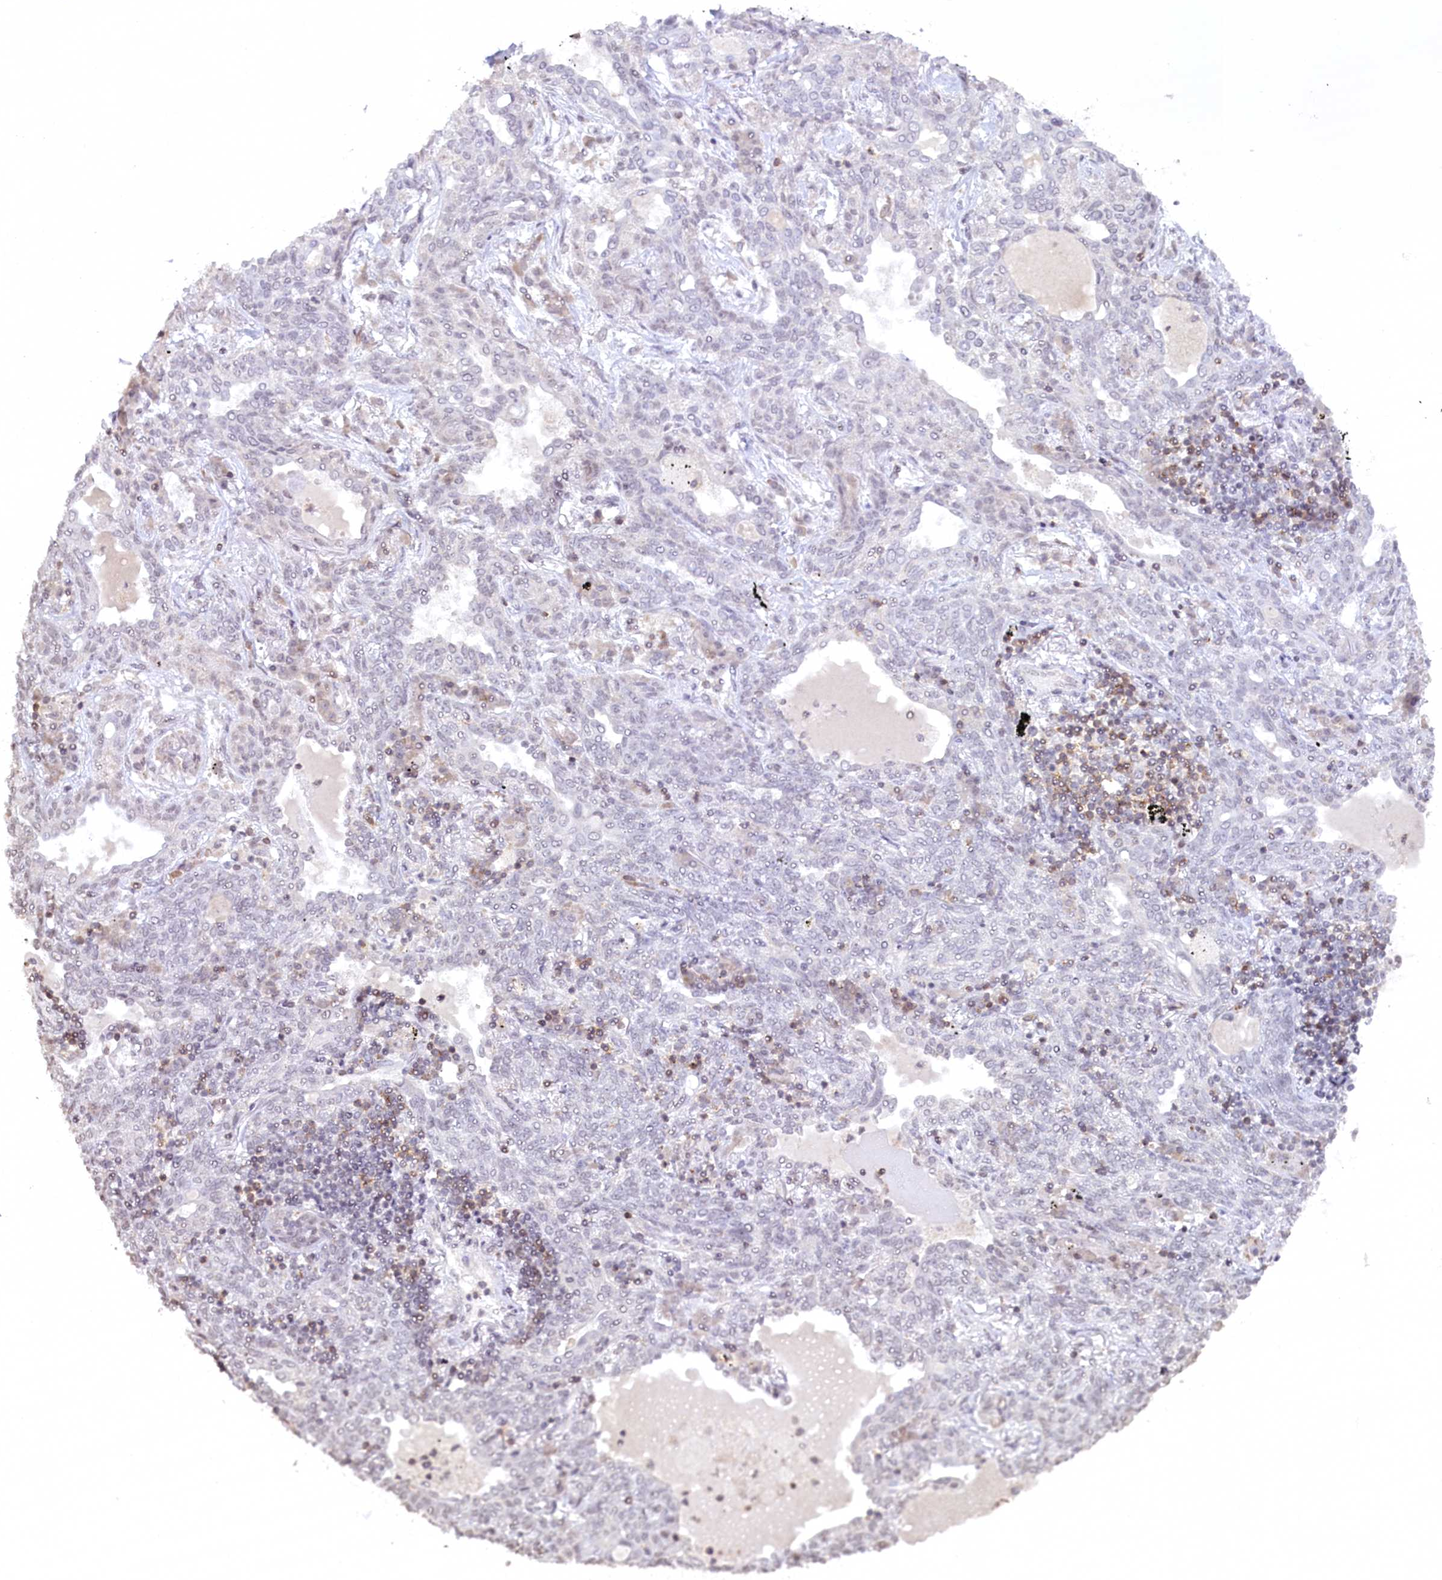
{"staining": {"intensity": "negative", "quantity": "none", "location": "none"}, "tissue": "lung cancer", "cell_type": "Tumor cells", "image_type": "cancer", "snomed": [{"axis": "morphology", "description": "Squamous cell carcinoma, NOS"}, {"axis": "topography", "description": "Lung"}], "caption": "DAB (3,3'-diaminobenzidine) immunohistochemical staining of human lung squamous cell carcinoma demonstrates no significant expression in tumor cells. (Stains: DAB (3,3'-diaminobenzidine) IHC with hematoxylin counter stain, Microscopy: brightfield microscopy at high magnification).", "gene": "FYB1", "patient": {"sex": "female", "age": 70}}